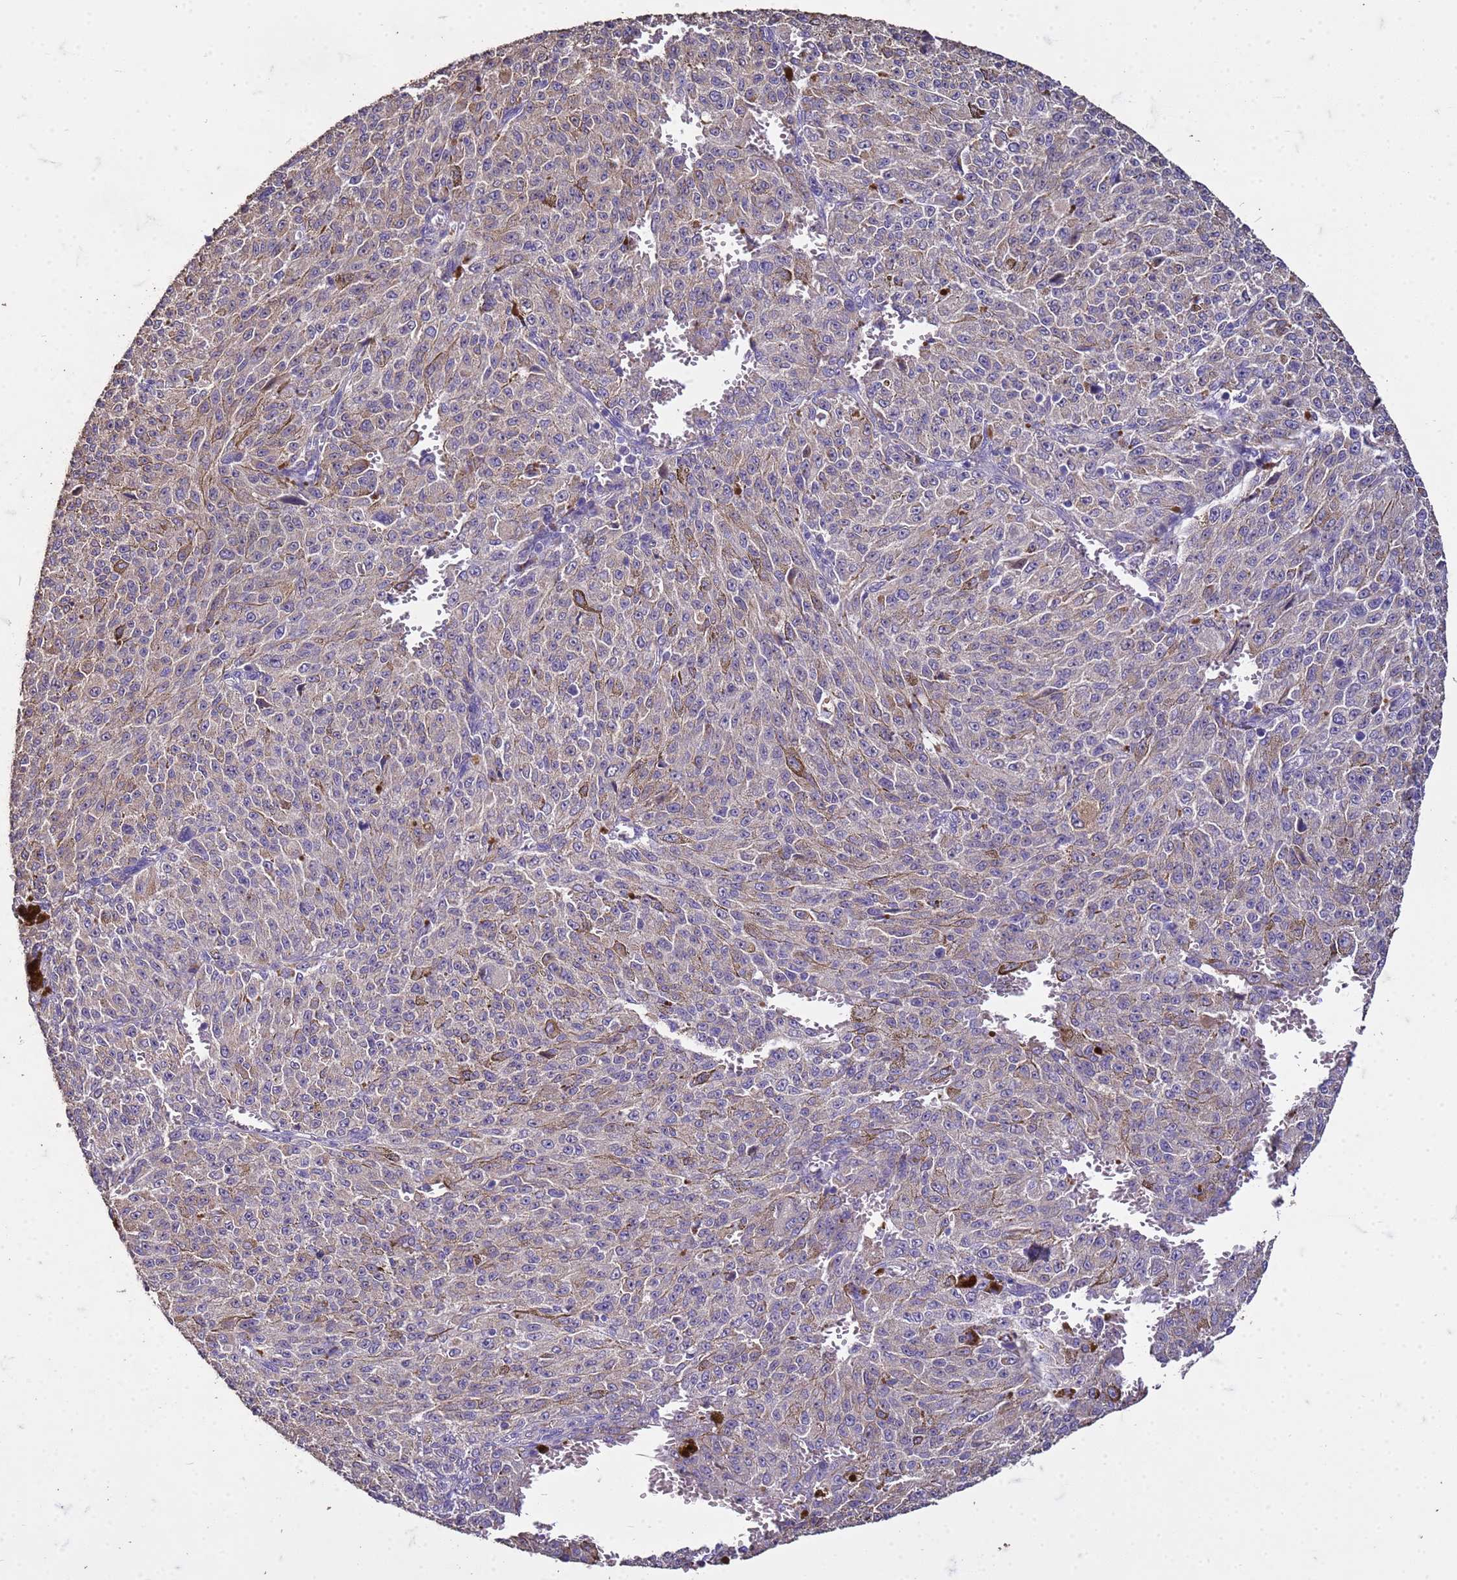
{"staining": {"intensity": "negative", "quantity": "none", "location": "none"}, "tissue": "melanoma", "cell_type": "Tumor cells", "image_type": "cancer", "snomed": [{"axis": "morphology", "description": "Malignant melanoma, NOS"}, {"axis": "topography", "description": "Skin"}], "caption": "Photomicrograph shows no significant protein expression in tumor cells of melanoma.", "gene": "FAM184B", "patient": {"sex": "female", "age": 52}}